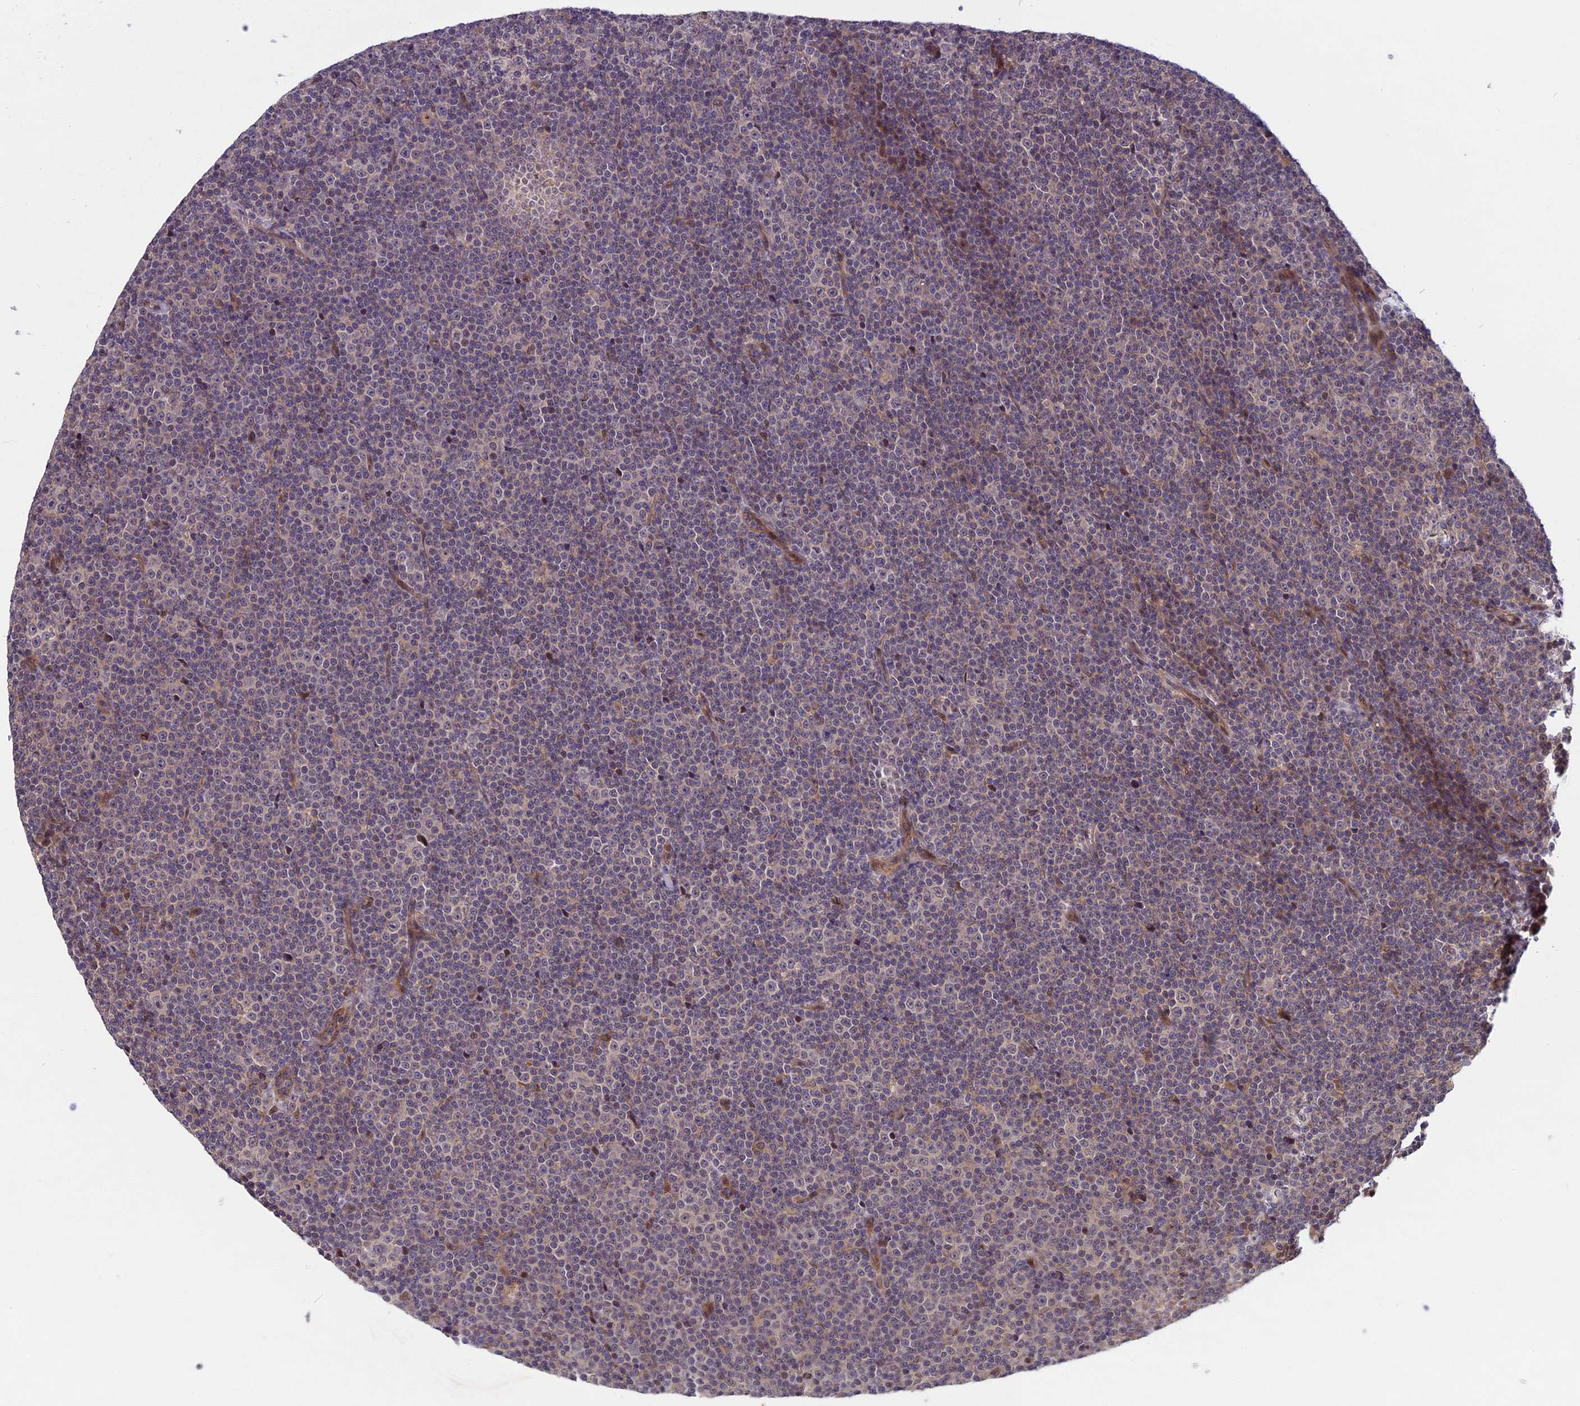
{"staining": {"intensity": "negative", "quantity": "none", "location": "none"}, "tissue": "lymphoma", "cell_type": "Tumor cells", "image_type": "cancer", "snomed": [{"axis": "morphology", "description": "Malignant lymphoma, non-Hodgkin's type, Low grade"}, {"axis": "topography", "description": "Lymph node"}], "caption": "The photomicrograph demonstrates no significant staining in tumor cells of malignant lymphoma, non-Hodgkin's type (low-grade).", "gene": "SPG11", "patient": {"sex": "female", "age": 67}}